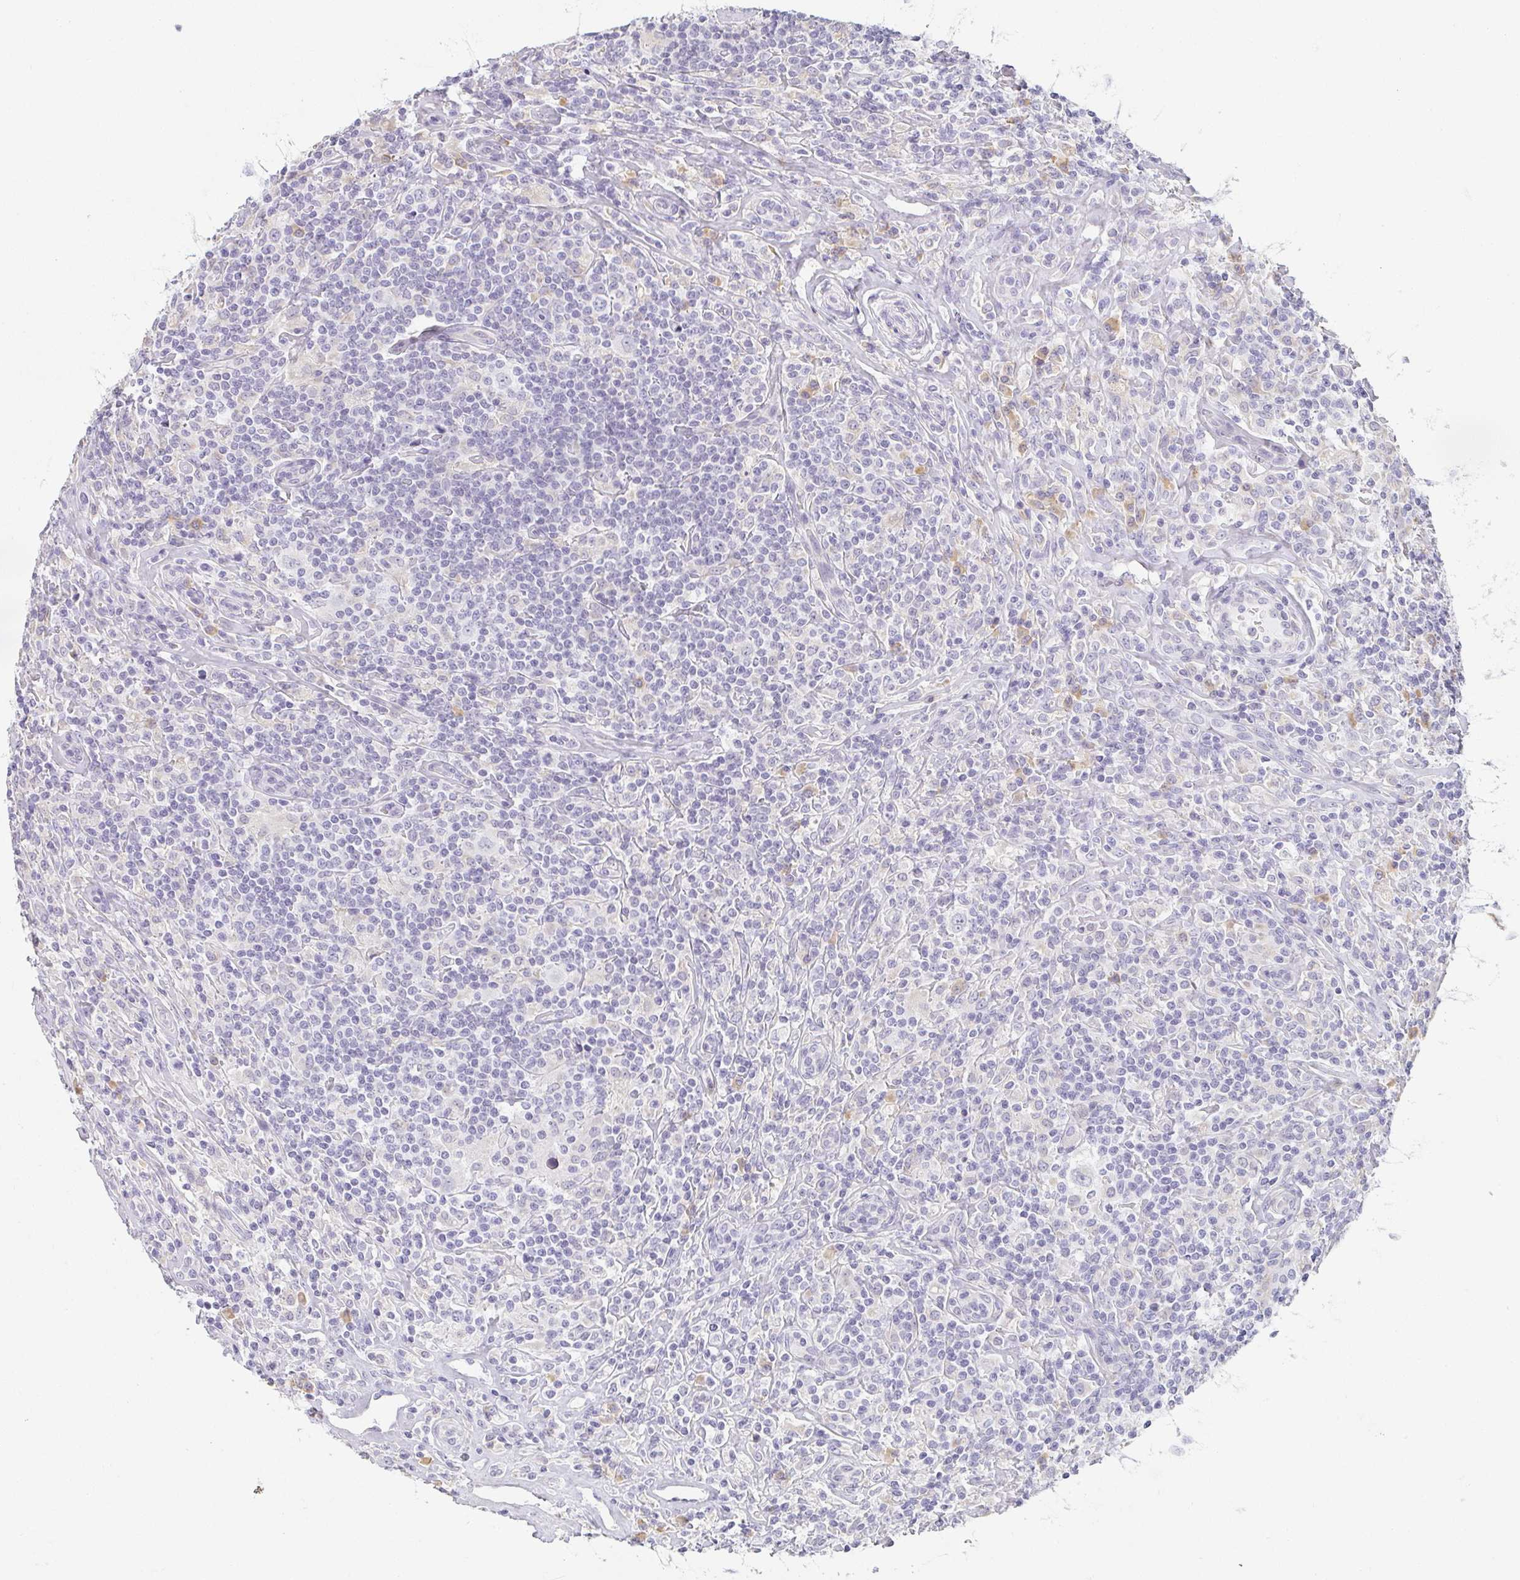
{"staining": {"intensity": "negative", "quantity": "none", "location": "none"}, "tissue": "lymphoma", "cell_type": "Tumor cells", "image_type": "cancer", "snomed": [{"axis": "morphology", "description": "Hodgkin's disease, NOS"}, {"axis": "morphology", "description": "Hodgkin's lymphoma, nodular sclerosis"}, {"axis": "topography", "description": "Lymph node"}], "caption": "DAB immunohistochemical staining of human lymphoma exhibits no significant positivity in tumor cells.", "gene": "PRR27", "patient": {"sex": "female", "age": 10}}